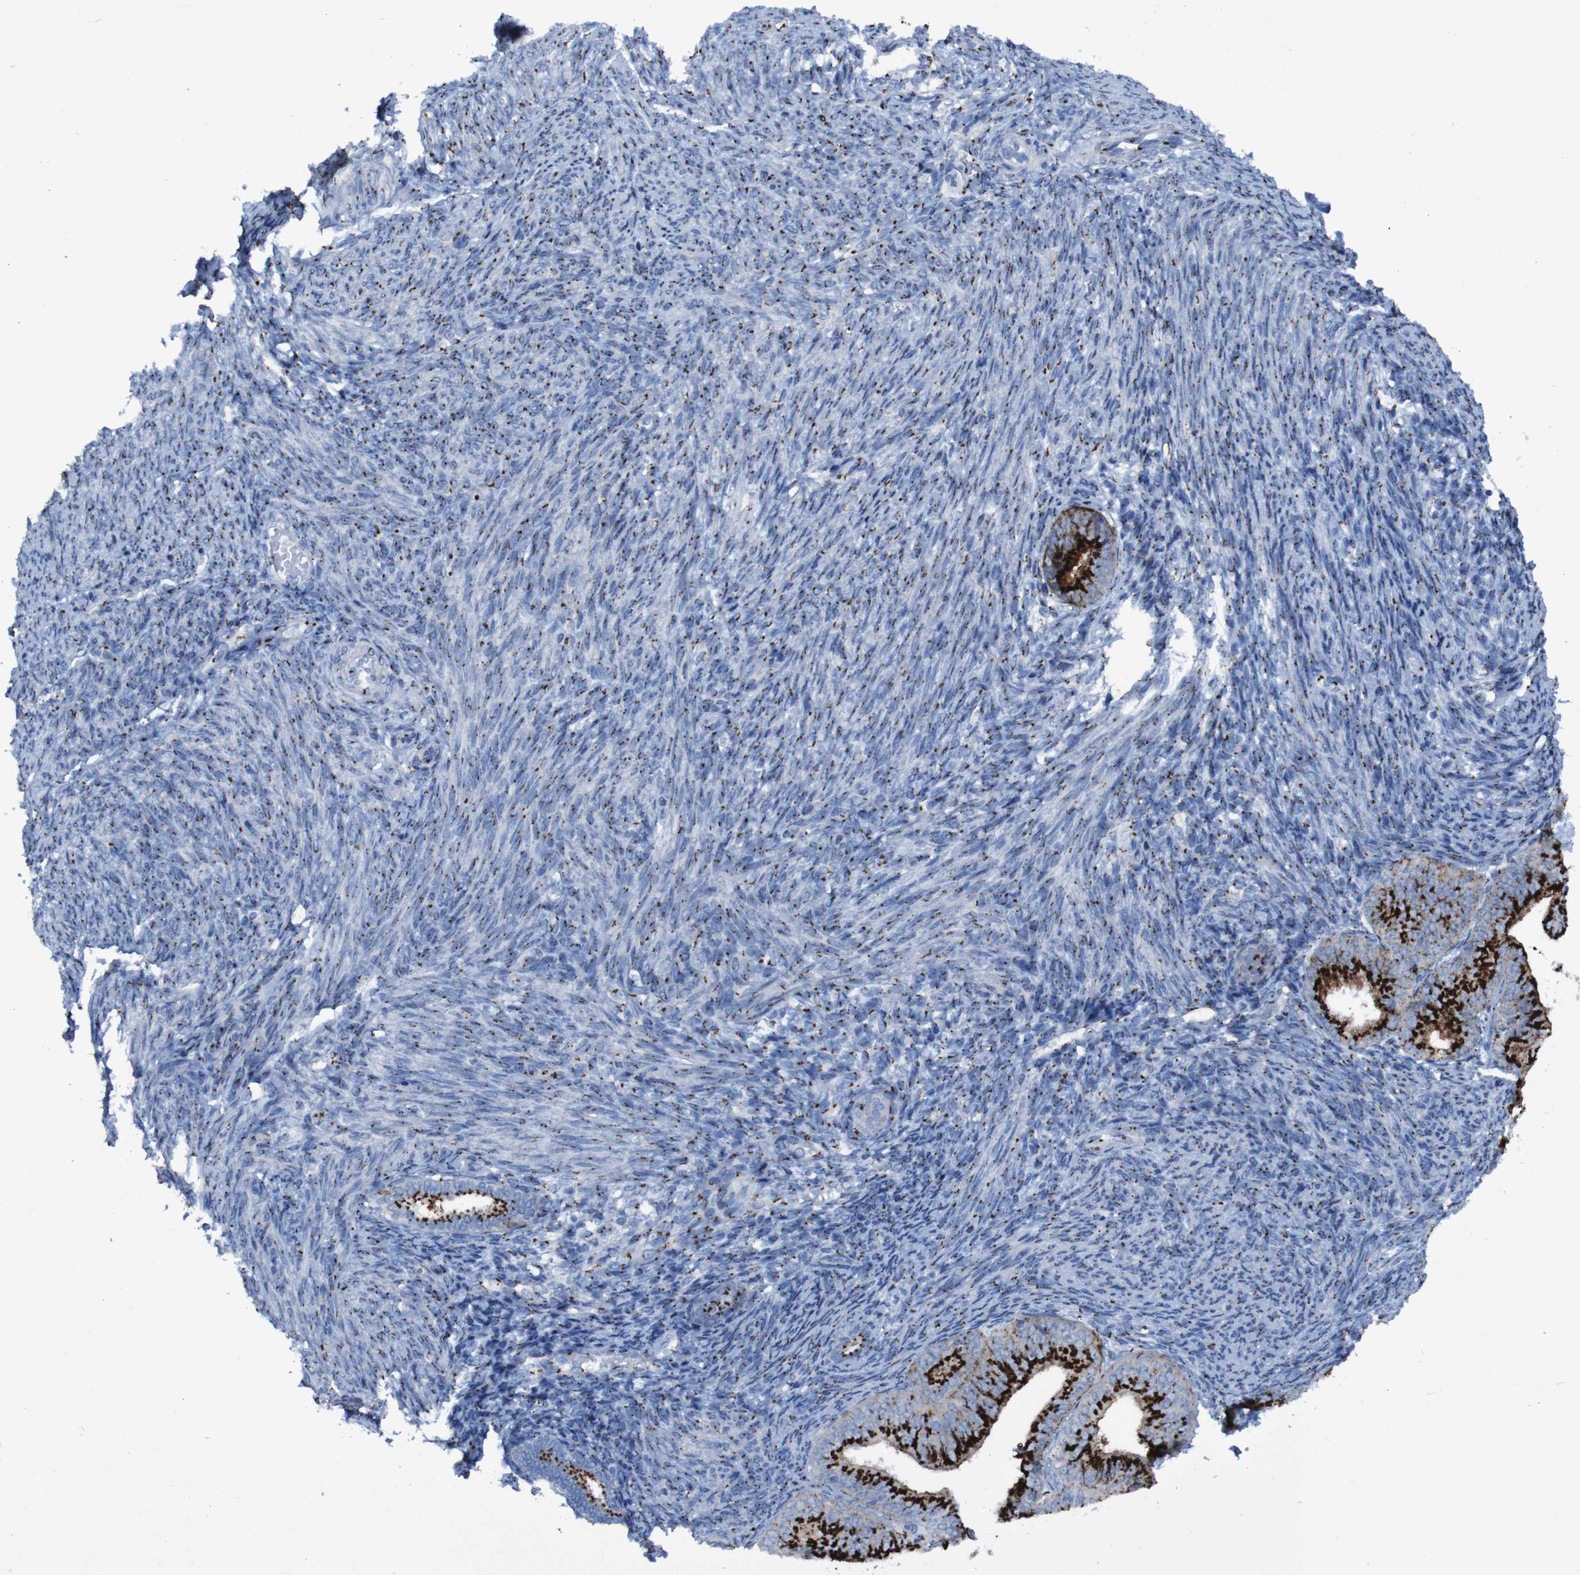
{"staining": {"intensity": "strong", "quantity": ">75%", "location": "cytoplasmic/membranous"}, "tissue": "endometrial cancer", "cell_type": "Tumor cells", "image_type": "cancer", "snomed": [{"axis": "morphology", "description": "Adenocarcinoma, NOS"}, {"axis": "topography", "description": "Endometrium"}], "caption": "IHC photomicrograph of human endometrial cancer stained for a protein (brown), which exhibits high levels of strong cytoplasmic/membranous expression in approximately >75% of tumor cells.", "gene": "GOLM1", "patient": {"sex": "female", "age": 63}}